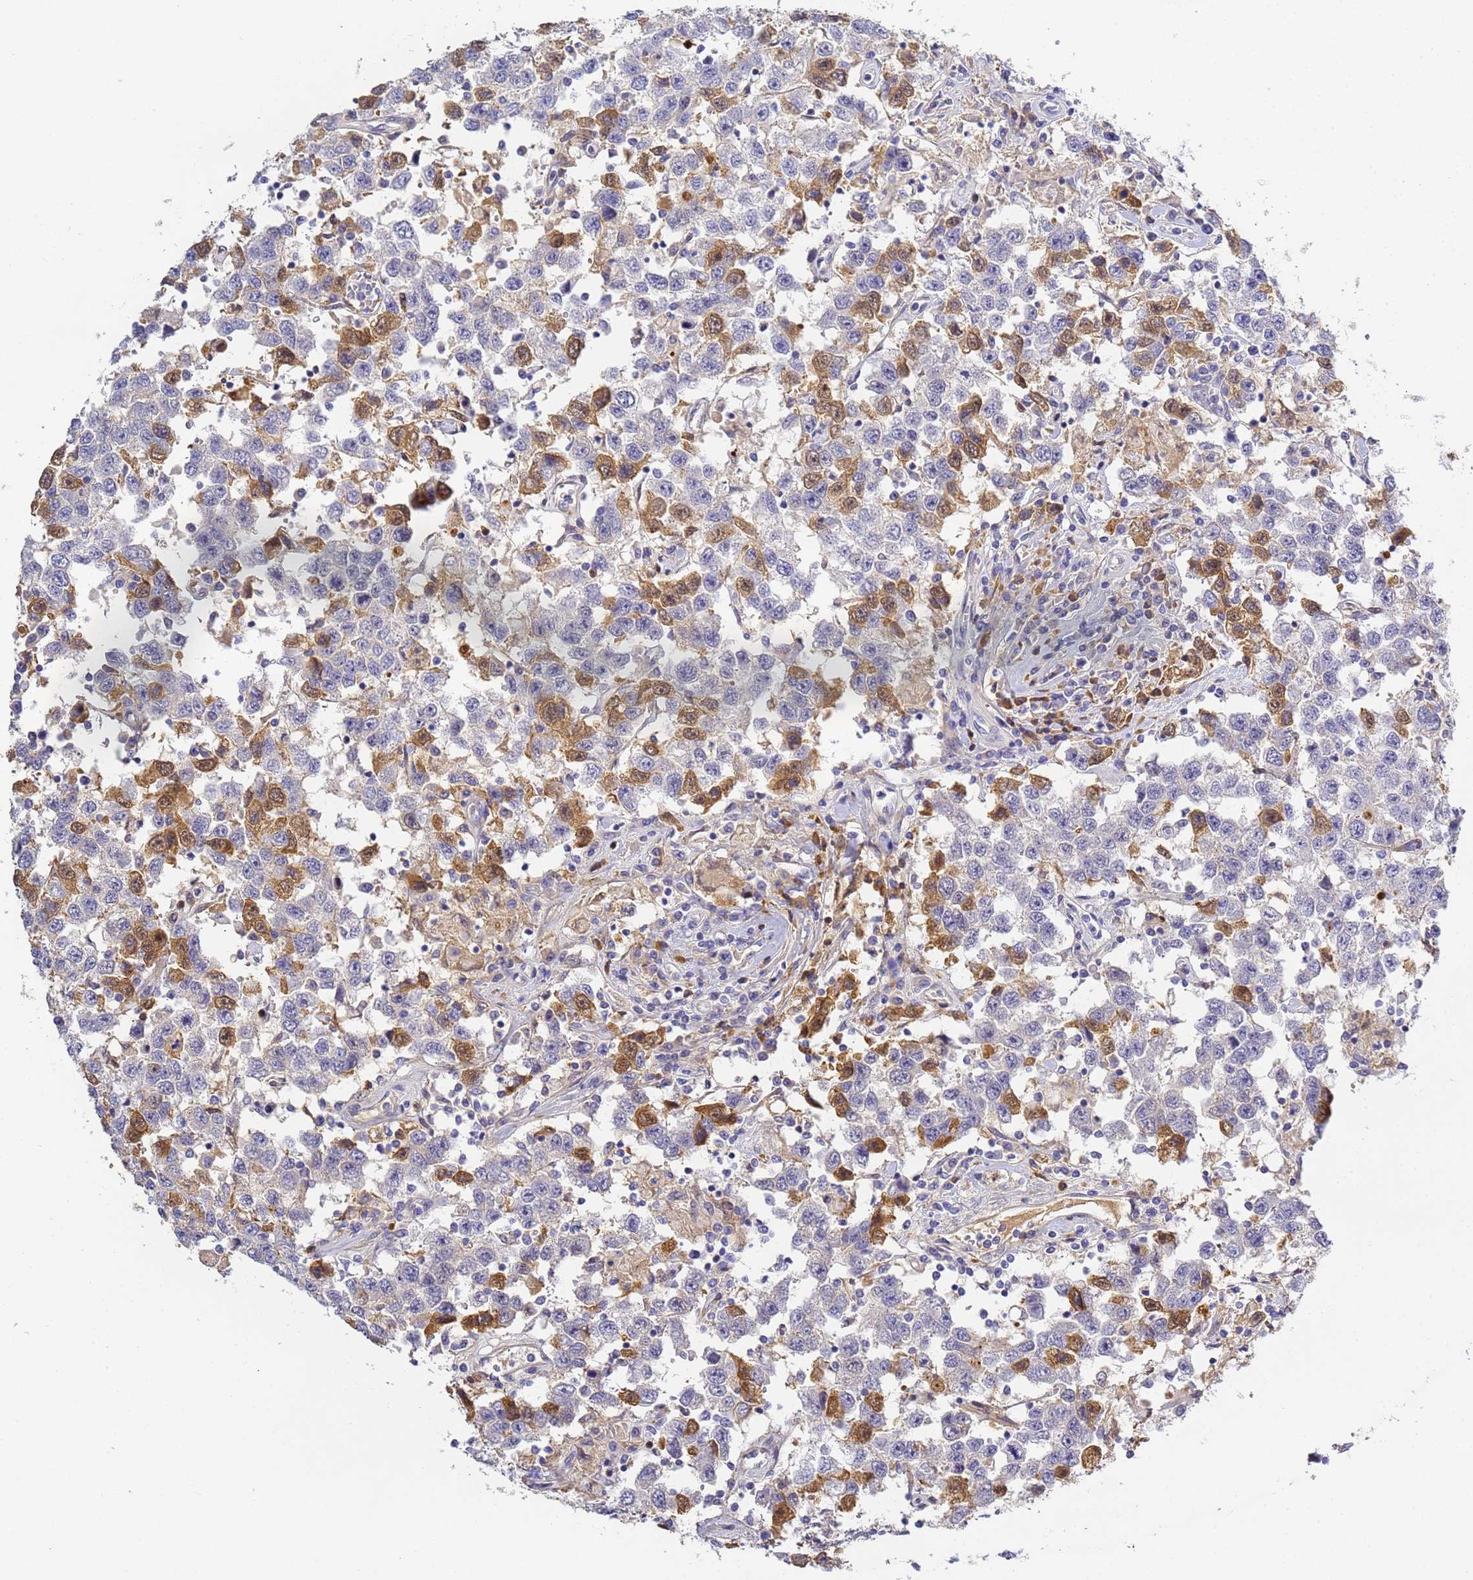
{"staining": {"intensity": "moderate", "quantity": "<25%", "location": "cytoplasmic/membranous,nuclear"}, "tissue": "testis cancer", "cell_type": "Tumor cells", "image_type": "cancer", "snomed": [{"axis": "morphology", "description": "Seminoma, NOS"}, {"axis": "topography", "description": "Testis"}], "caption": "Human testis cancer (seminoma) stained with a protein marker exhibits moderate staining in tumor cells.", "gene": "CFH", "patient": {"sex": "male", "age": 41}}